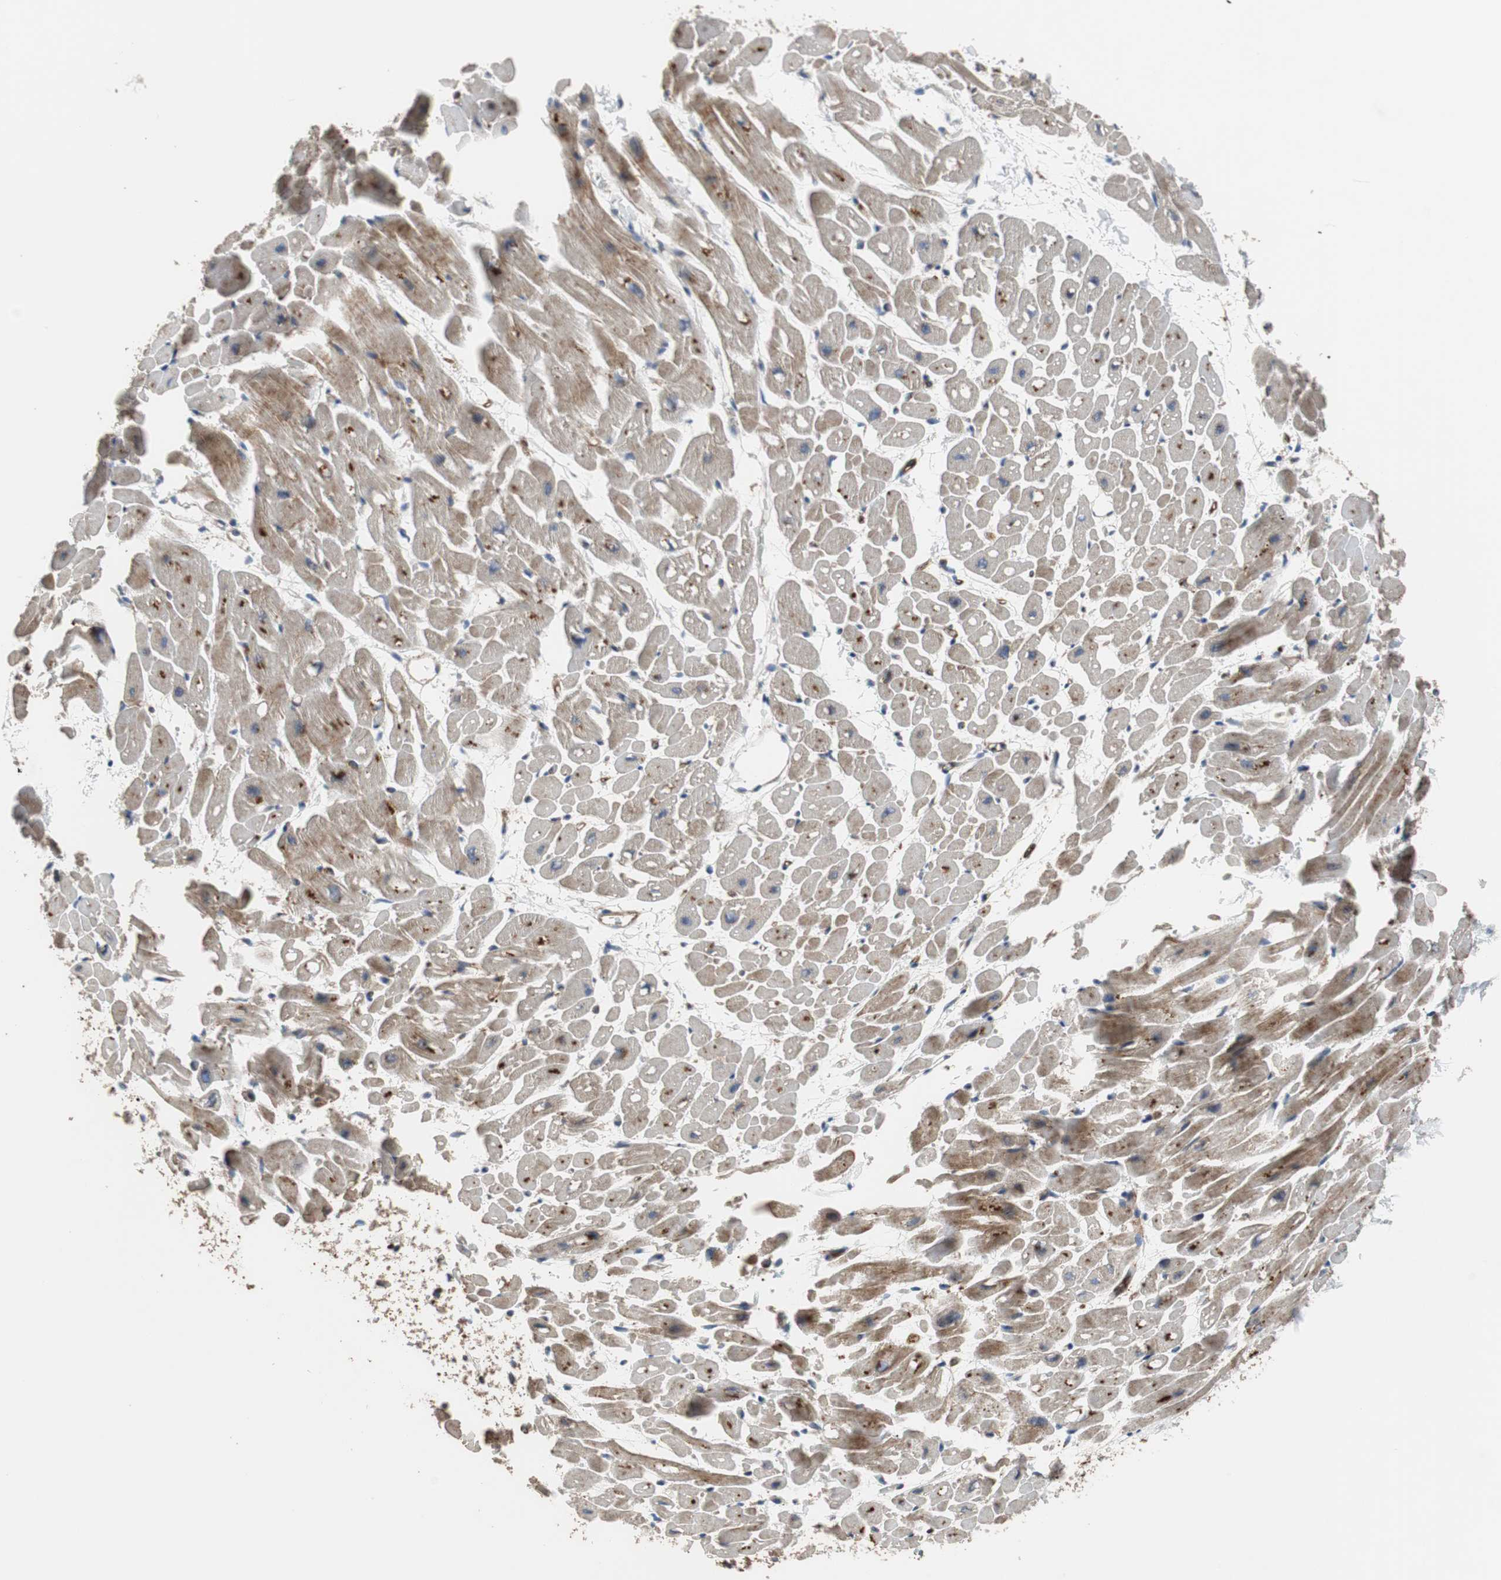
{"staining": {"intensity": "moderate", "quantity": ">75%", "location": "cytoplasmic/membranous"}, "tissue": "heart muscle", "cell_type": "Cardiomyocytes", "image_type": "normal", "snomed": [{"axis": "morphology", "description": "Normal tissue, NOS"}, {"axis": "topography", "description": "Heart"}], "caption": "Cardiomyocytes show medium levels of moderate cytoplasmic/membranous expression in approximately >75% of cells in benign human heart muscle. The staining was performed using DAB (3,3'-diaminobenzidine), with brown indicating positive protein expression. Nuclei are stained blue with hematoxylin.", "gene": "PLCG2", "patient": {"sex": "male", "age": 45}}